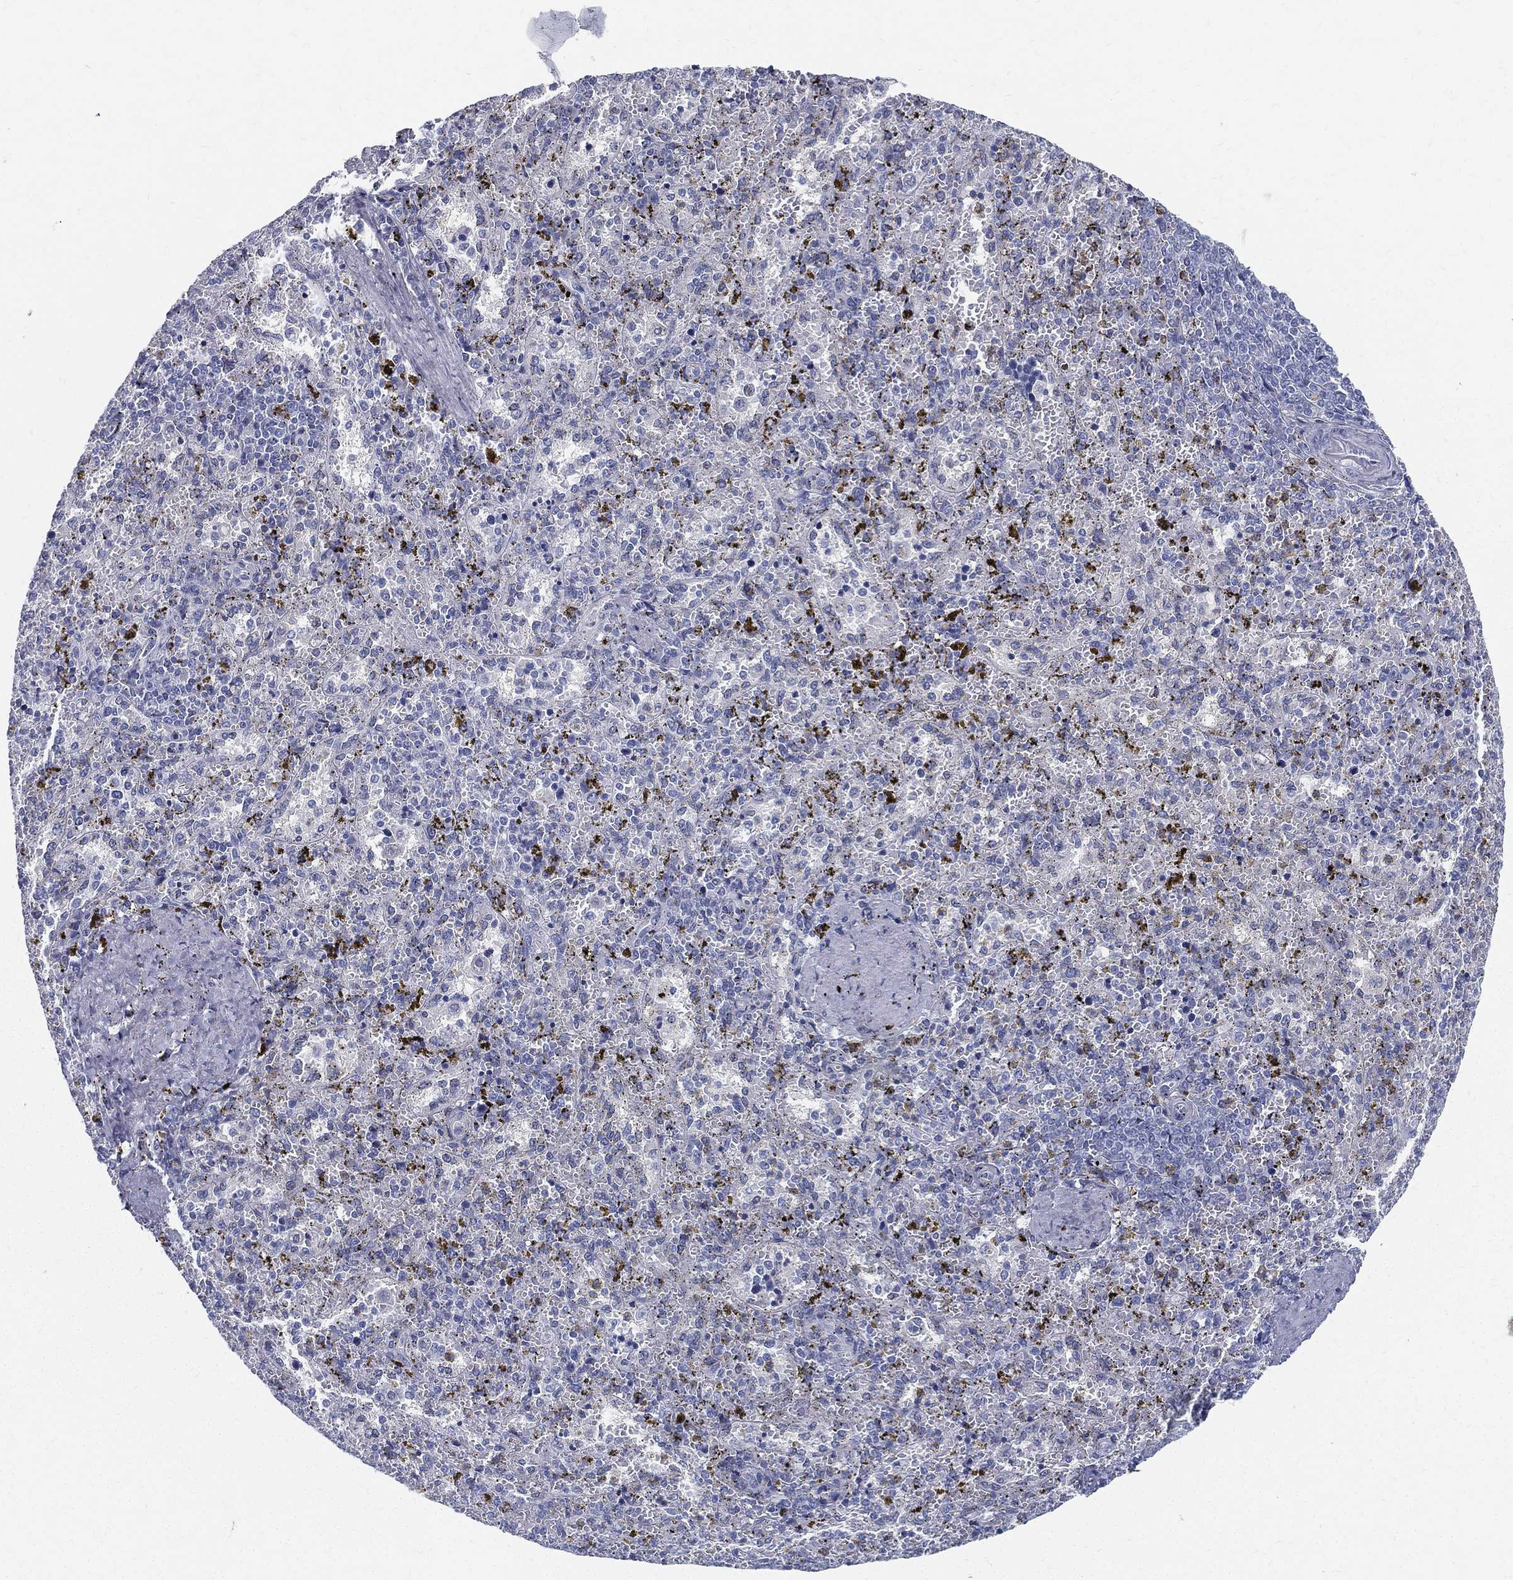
{"staining": {"intensity": "negative", "quantity": "none", "location": "none"}, "tissue": "spleen", "cell_type": "Cells in red pulp", "image_type": "normal", "snomed": [{"axis": "morphology", "description": "Normal tissue, NOS"}, {"axis": "topography", "description": "Spleen"}], "caption": "This is an immunohistochemistry (IHC) histopathology image of unremarkable spleen. There is no staining in cells in red pulp.", "gene": "SPPL2C", "patient": {"sex": "female", "age": 50}}